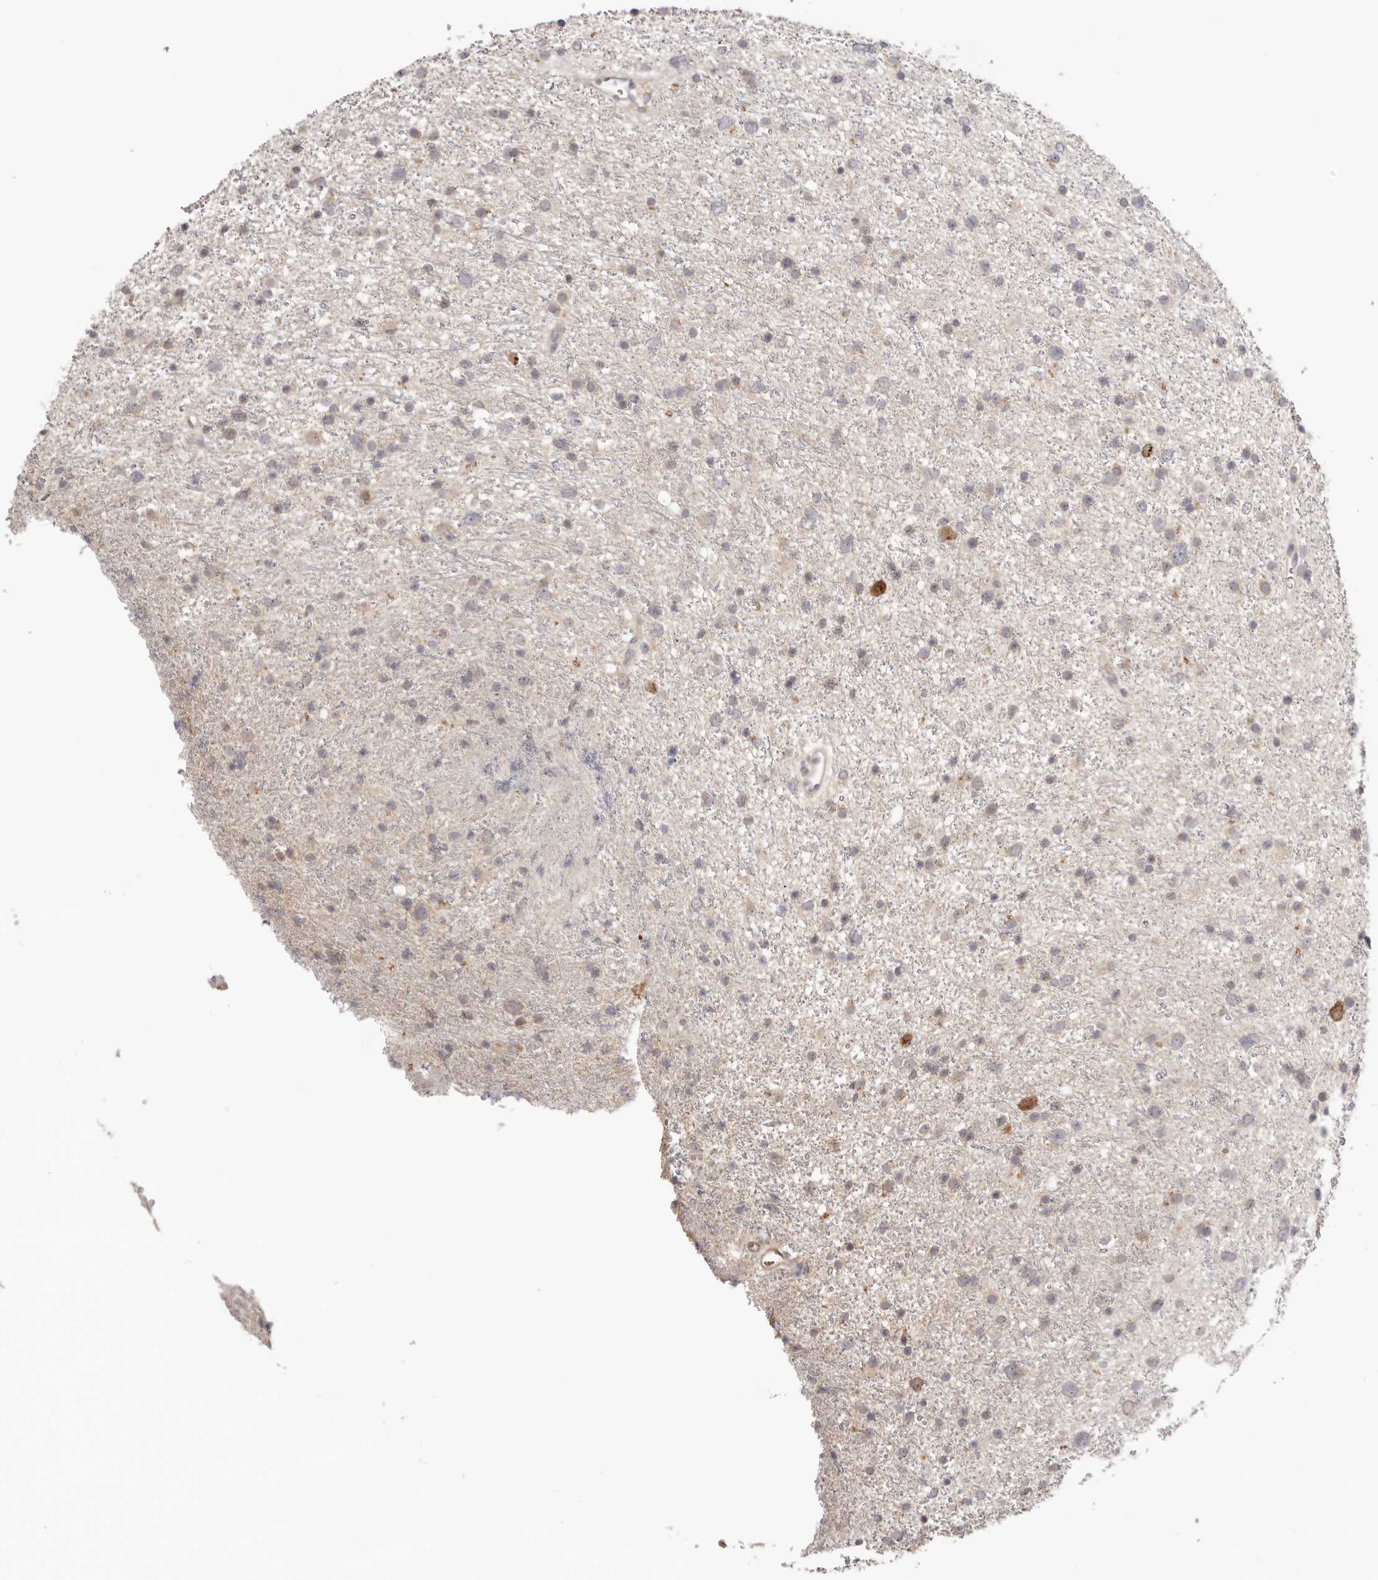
{"staining": {"intensity": "weak", "quantity": "<25%", "location": "cytoplasmic/membranous"}, "tissue": "glioma", "cell_type": "Tumor cells", "image_type": "cancer", "snomed": [{"axis": "morphology", "description": "Glioma, malignant, Low grade"}, {"axis": "topography", "description": "Cerebral cortex"}], "caption": "DAB (3,3'-diaminobenzidine) immunohistochemical staining of human glioma shows no significant expression in tumor cells.", "gene": "CCDC190", "patient": {"sex": "female", "age": 39}}